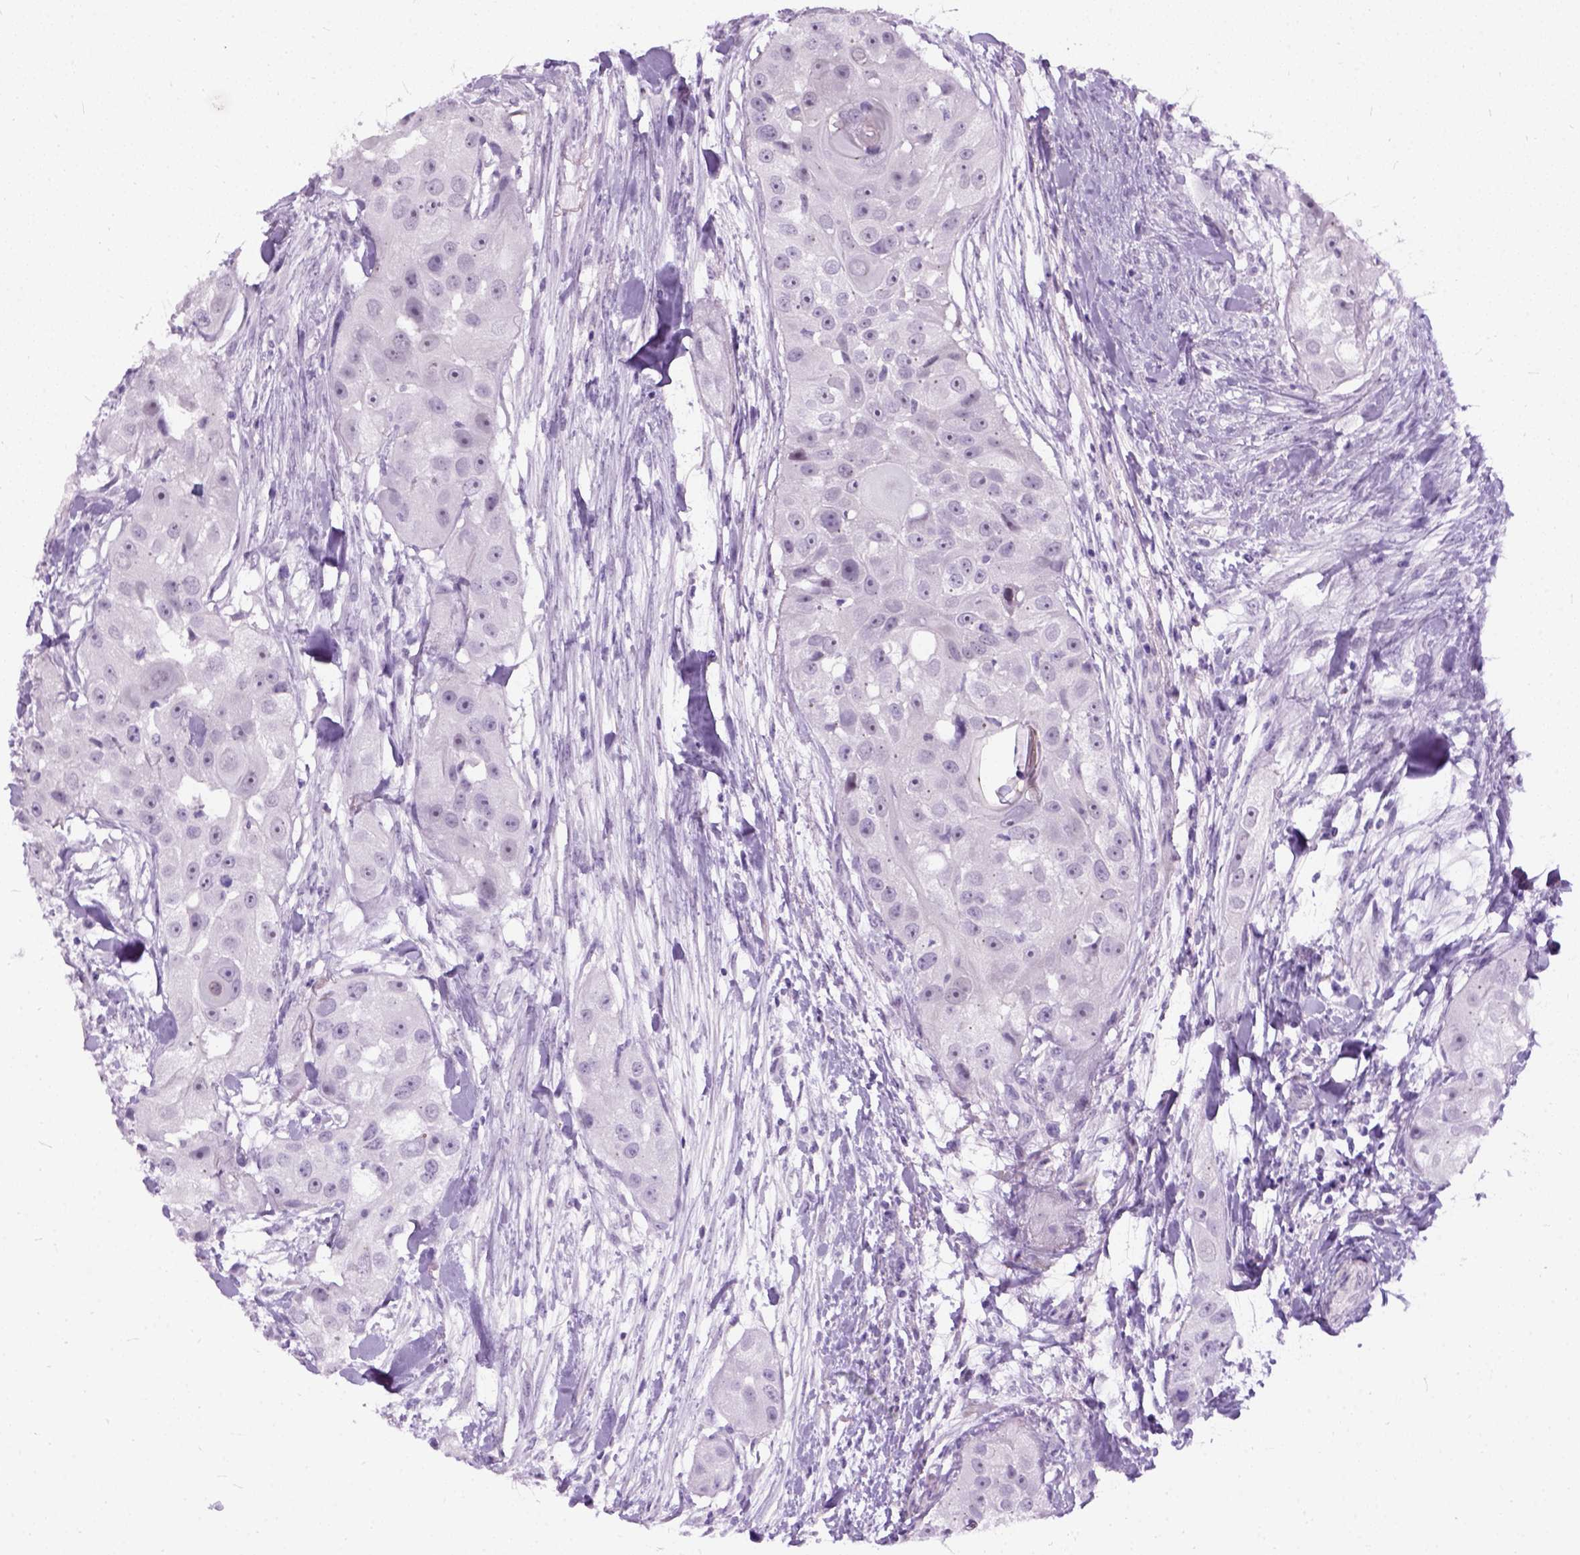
{"staining": {"intensity": "negative", "quantity": "none", "location": "none"}, "tissue": "head and neck cancer", "cell_type": "Tumor cells", "image_type": "cancer", "snomed": [{"axis": "morphology", "description": "Squamous cell carcinoma, NOS"}, {"axis": "topography", "description": "Head-Neck"}], "caption": "Immunohistochemistry histopathology image of head and neck squamous cell carcinoma stained for a protein (brown), which shows no positivity in tumor cells.", "gene": "AXDND1", "patient": {"sex": "male", "age": 51}}